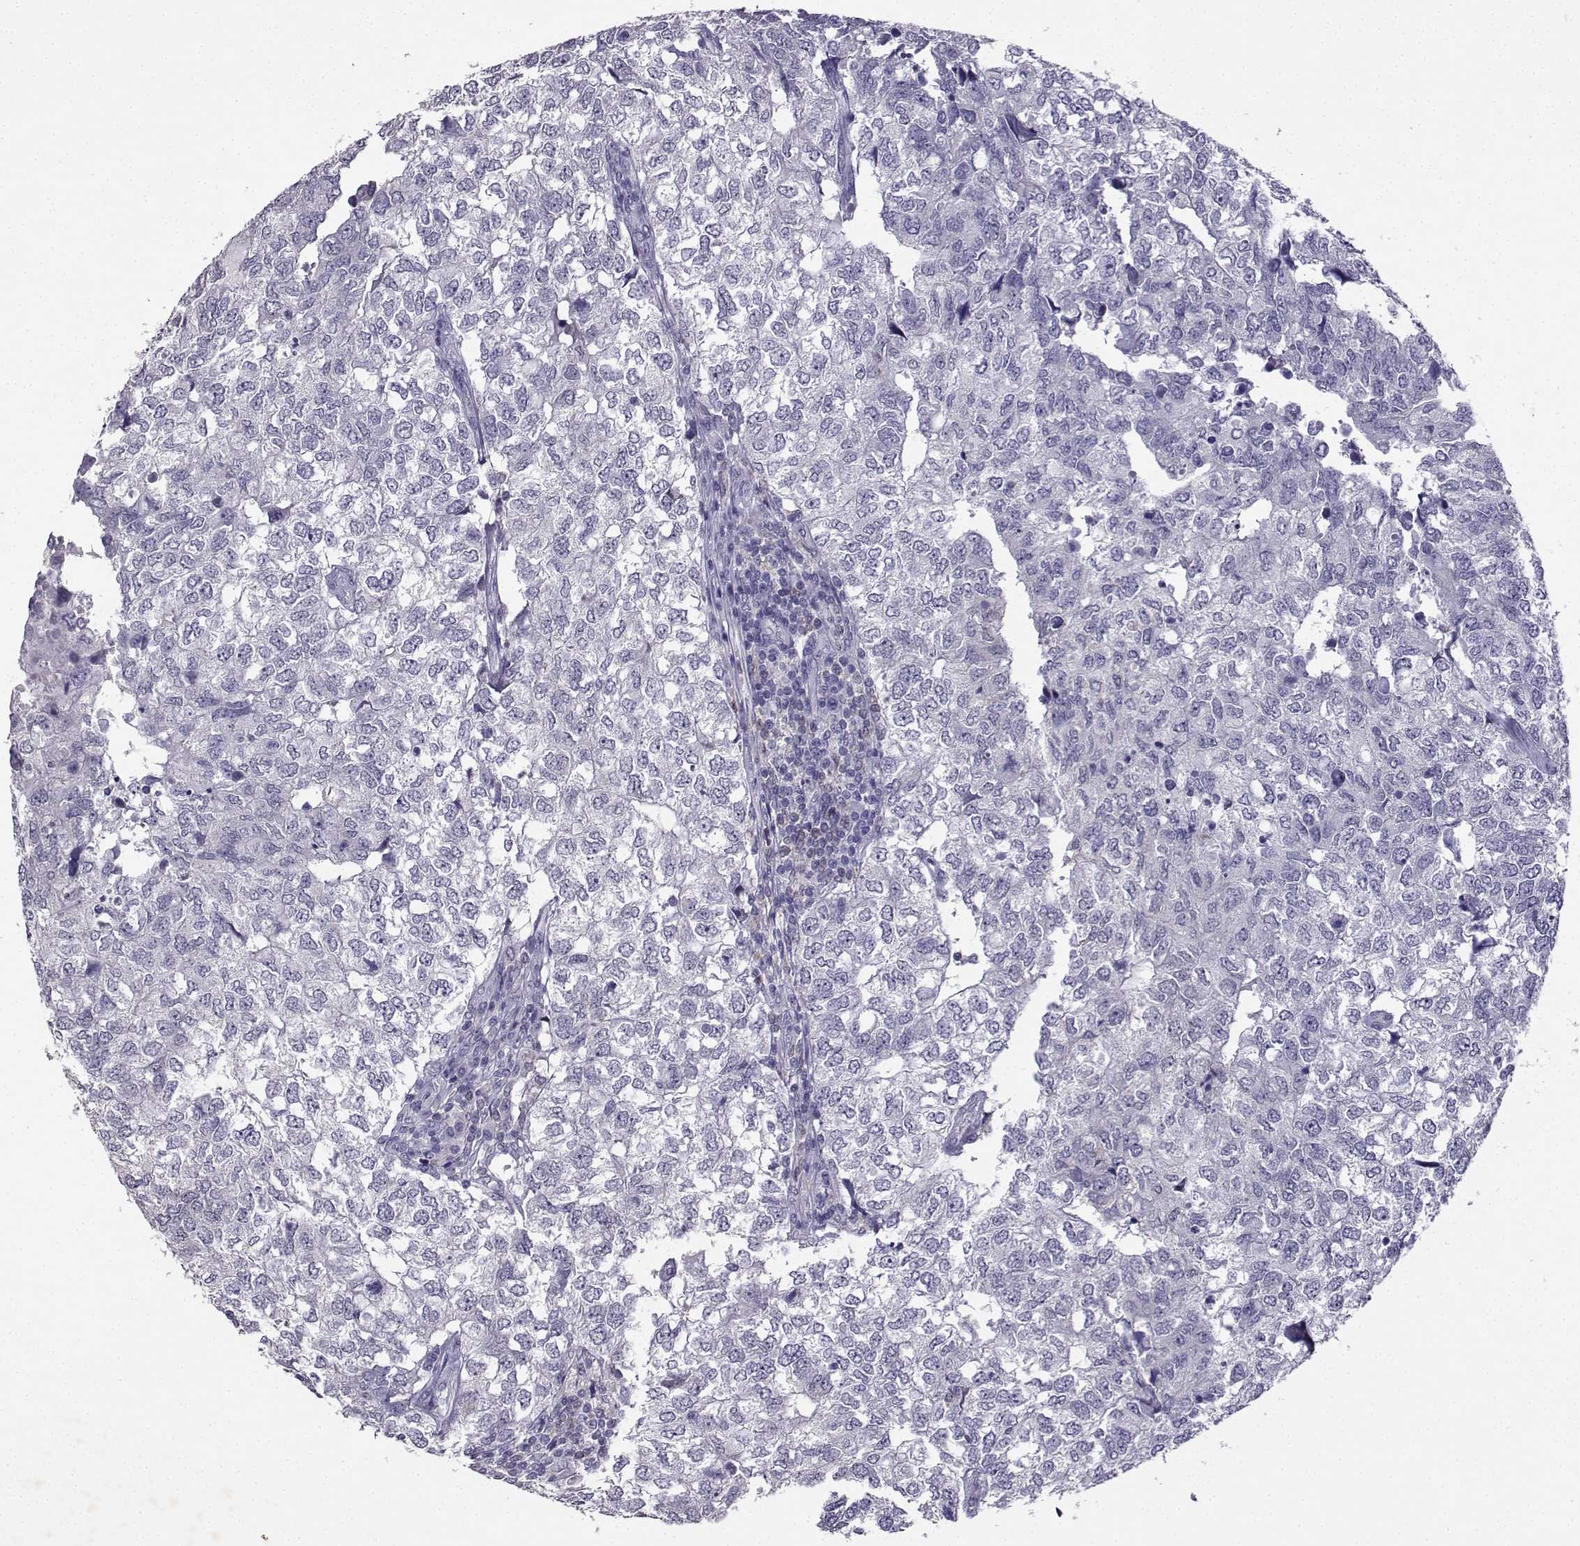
{"staining": {"intensity": "negative", "quantity": "none", "location": "none"}, "tissue": "breast cancer", "cell_type": "Tumor cells", "image_type": "cancer", "snomed": [{"axis": "morphology", "description": "Duct carcinoma"}, {"axis": "topography", "description": "Breast"}], "caption": "DAB (3,3'-diaminobenzidine) immunohistochemical staining of human invasive ductal carcinoma (breast) displays no significant positivity in tumor cells.", "gene": "TBR1", "patient": {"sex": "female", "age": 30}}